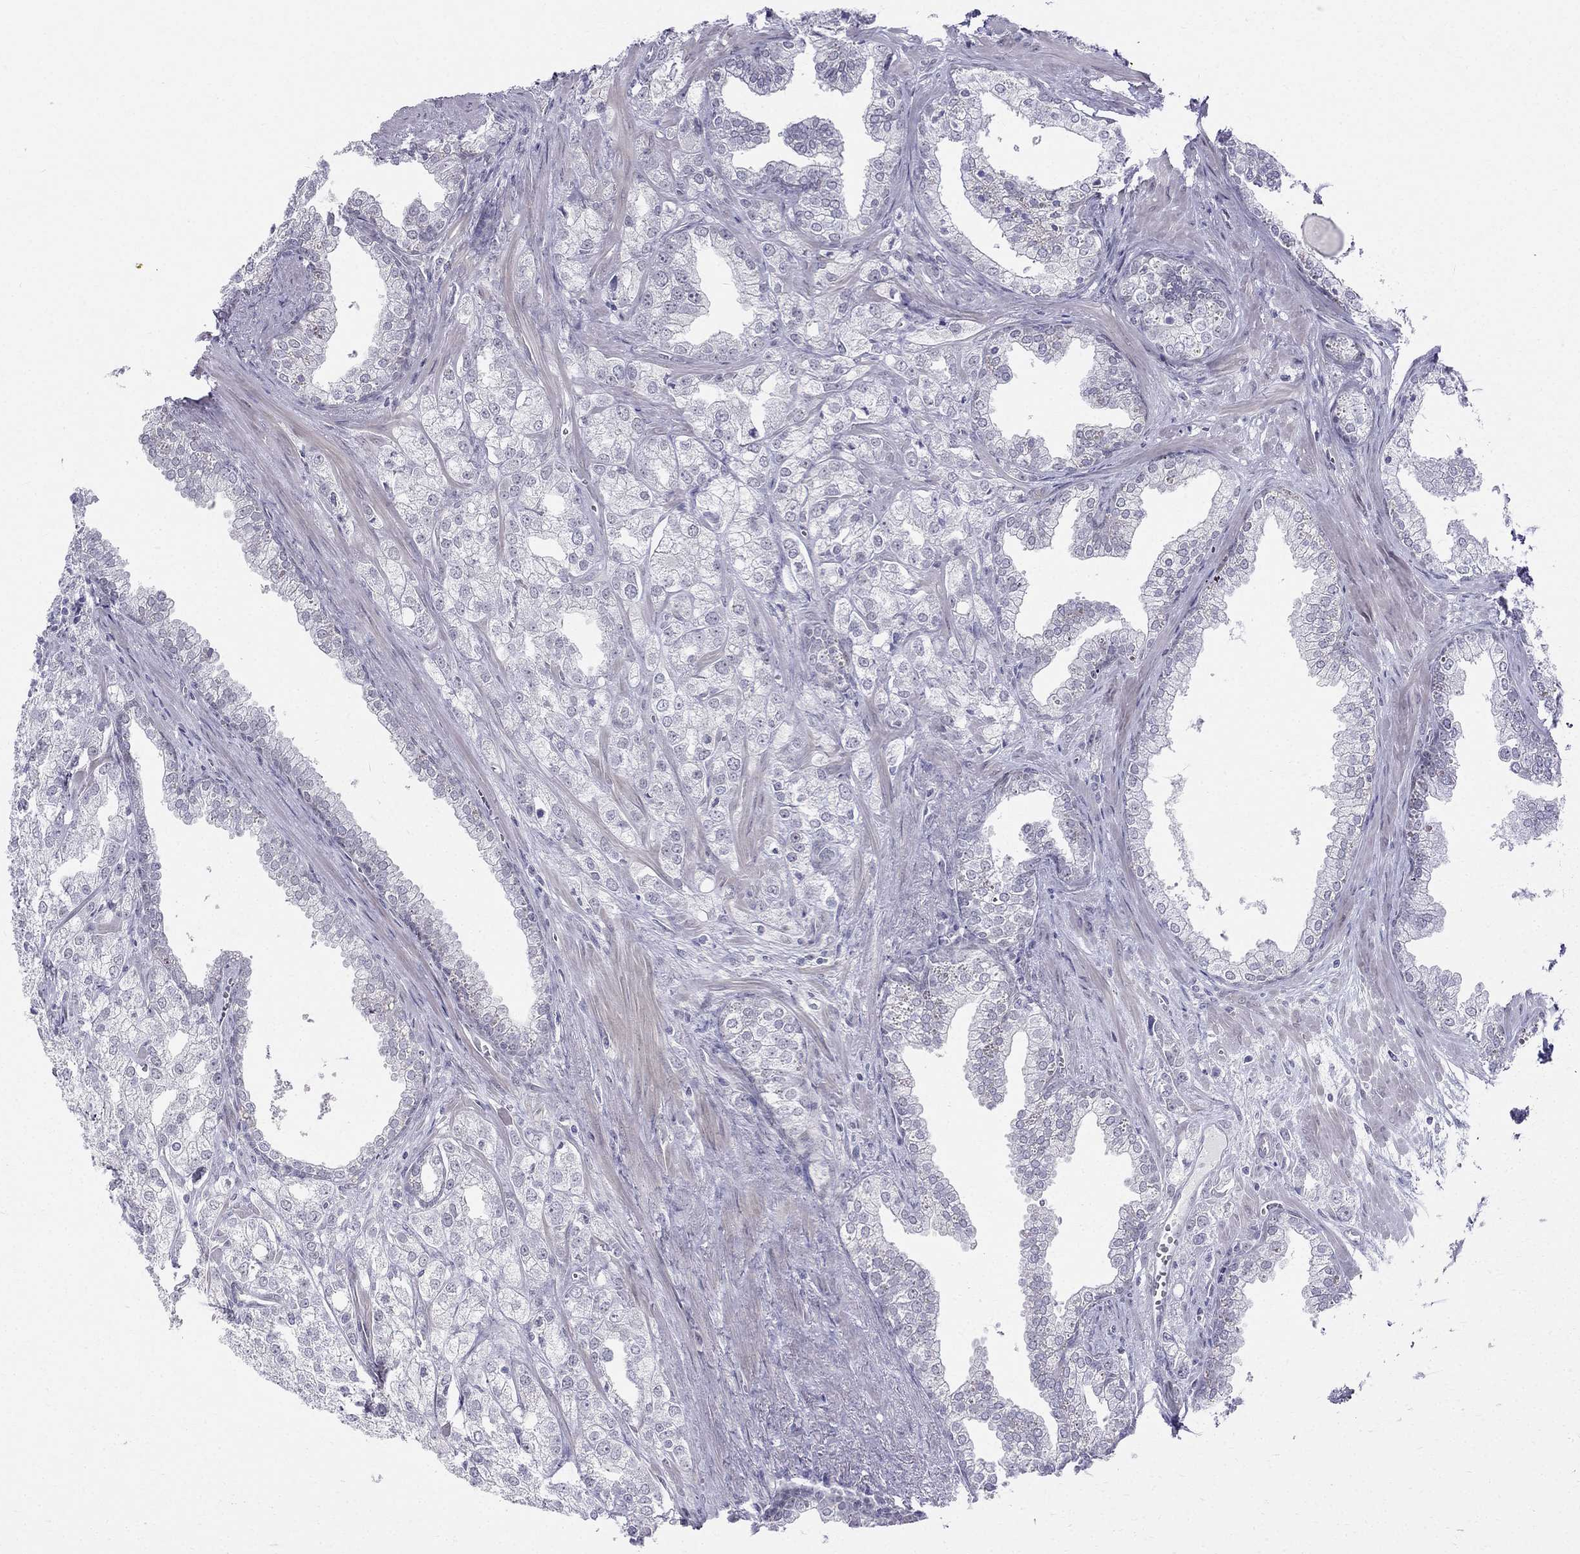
{"staining": {"intensity": "negative", "quantity": "none", "location": "none"}, "tissue": "prostate cancer", "cell_type": "Tumor cells", "image_type": "cancer", "snomed": [{"axis": "morphology", "description": "Adenocarcinoma, NOS"}, {"axis": "topography", "description": "Prostate"}], "caption": "Immunohistochemistry of prostate cancer (adenocarcinoma) displays no positivity in tumor cells.", "gene": "BAG5", "patient": {"sex": "male", "age": 70}}